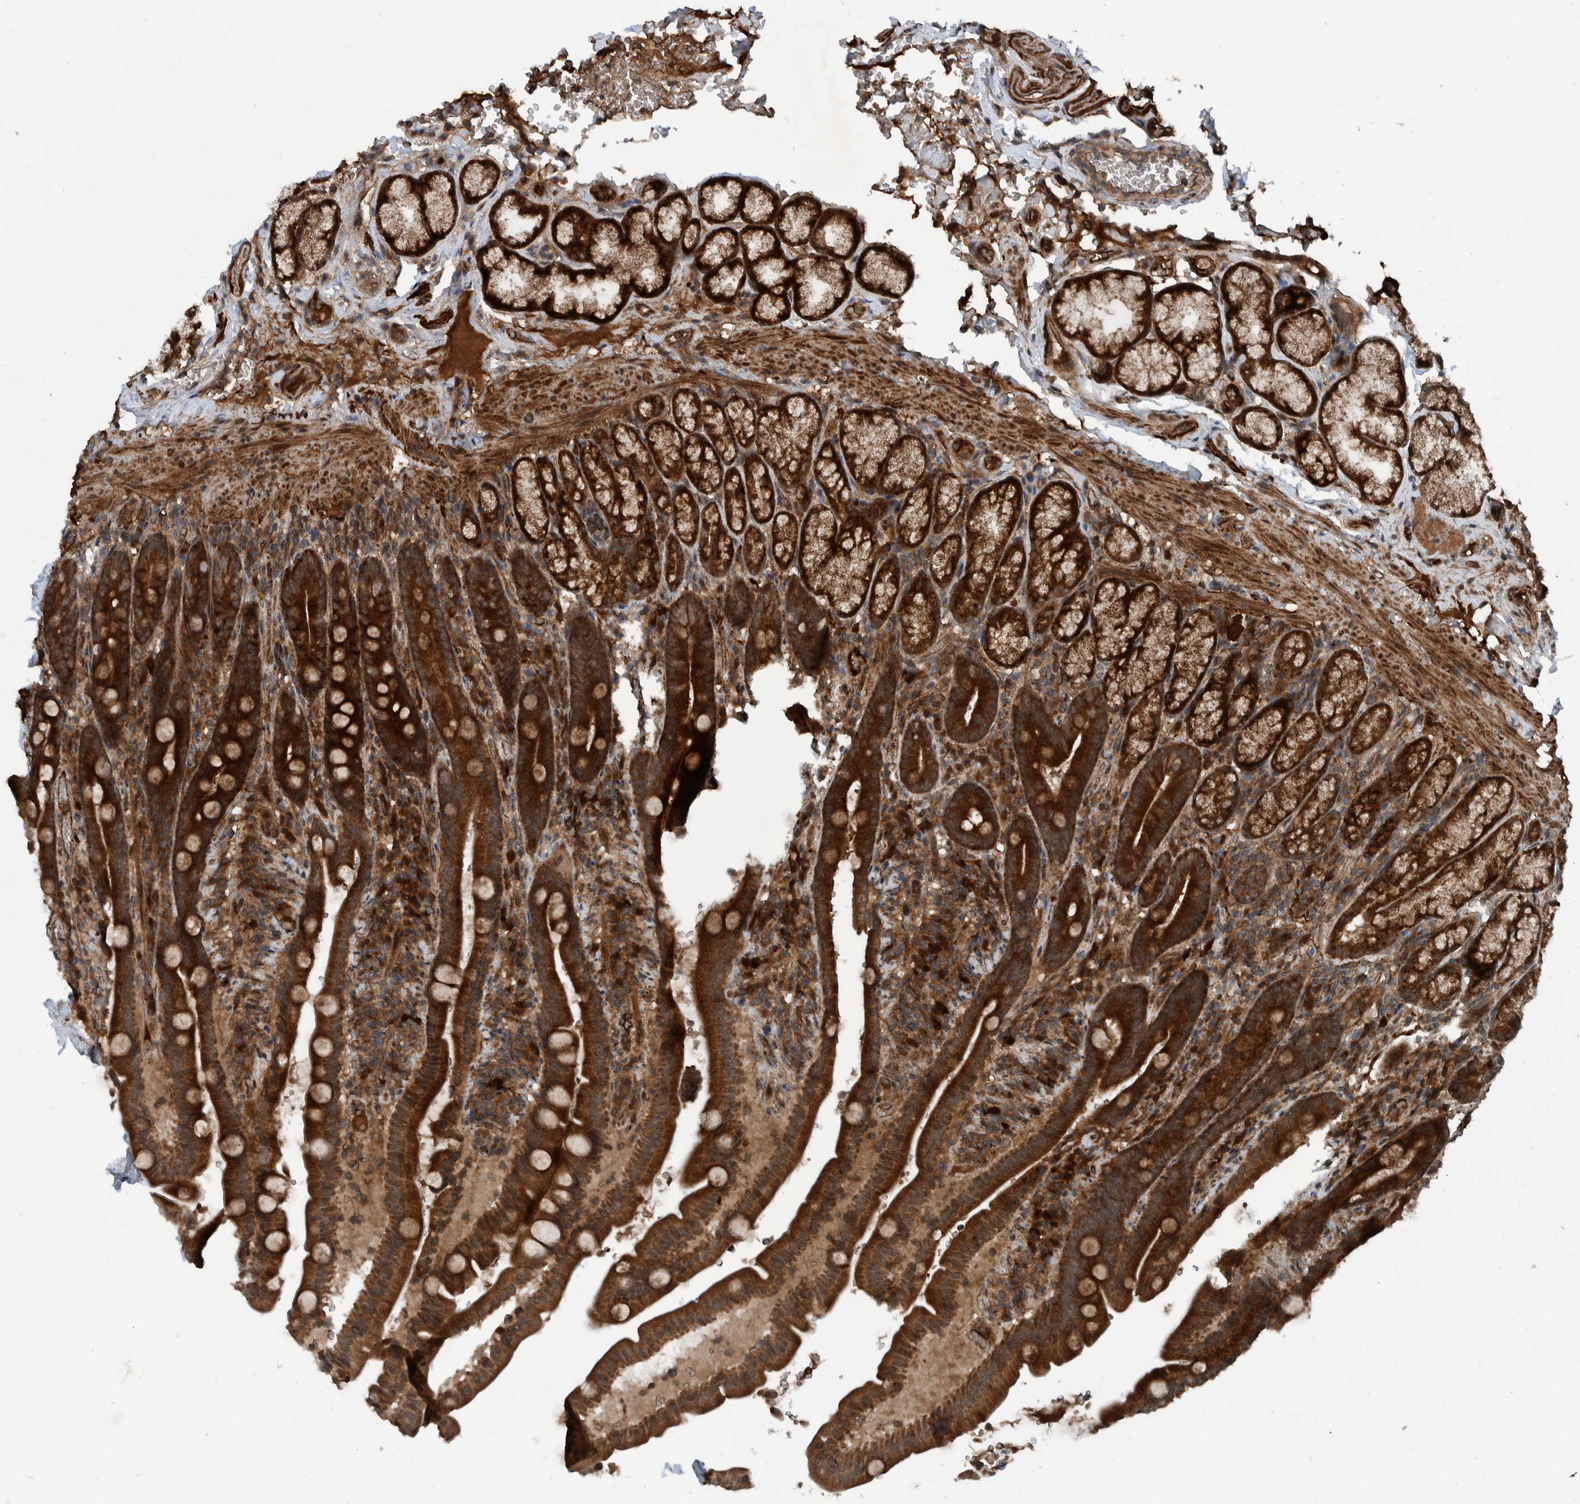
{"staining": {"intensity": "strong", "quantity": ">75%", "location": "cytoplasmic/membranous"}, "tissue": "duodenum", "cell_type": "Glandular cells", "image_type": "normal", "snomed": [{"axis": "morphology", "description": "Normal tissue, NOS"}, {"axis": "topography", "description": "Duodenum"}], "caption": "Glandular cells exhibit high levels of strong cytoplasmic/membranous staining in approximately >75% of cells in normal duodenum.", "gene": "CUEDC1", "patient": {"sex": "male", "age": 54}}